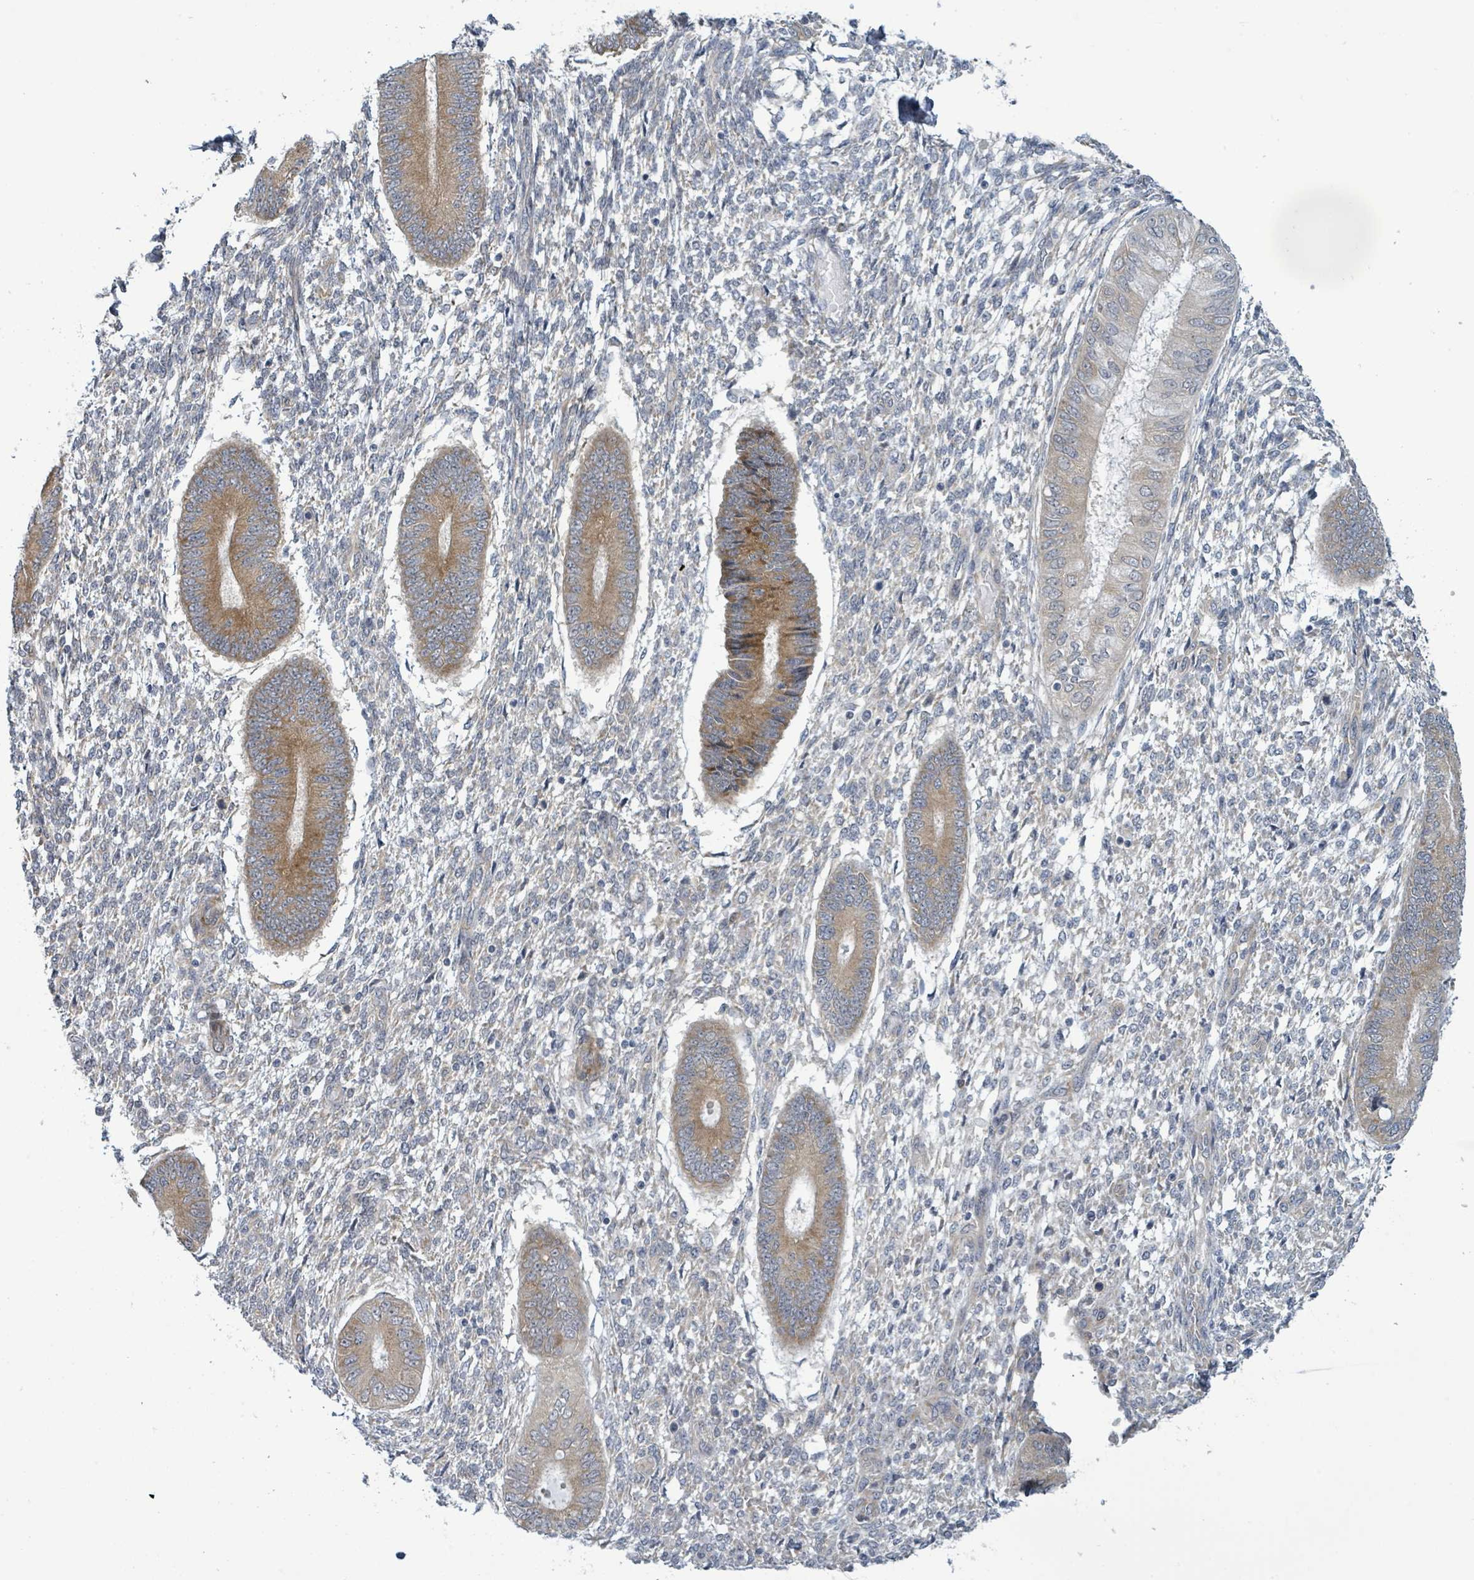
{"staining": {"intensity": "weak", "quantity": "25%-75%", "location": "cytoplasmic/membranous"}, "tissue": "endometrium", "cell_type": "Cells in endometrial stroma", "image_type": "normal", "snomed": [{"axis": "morphology", "description": "Normal tissue, NOS"}, {"axis": "topography", "description": "Endometrium"}], "caption": "A micrograph of endometrium stained for a protein exhibits weak cytoplasmic/membranous brown staining in cells in endometrial stroma.", "gene": "RPL32", "patient": {"sex": "female", "age": 49}}